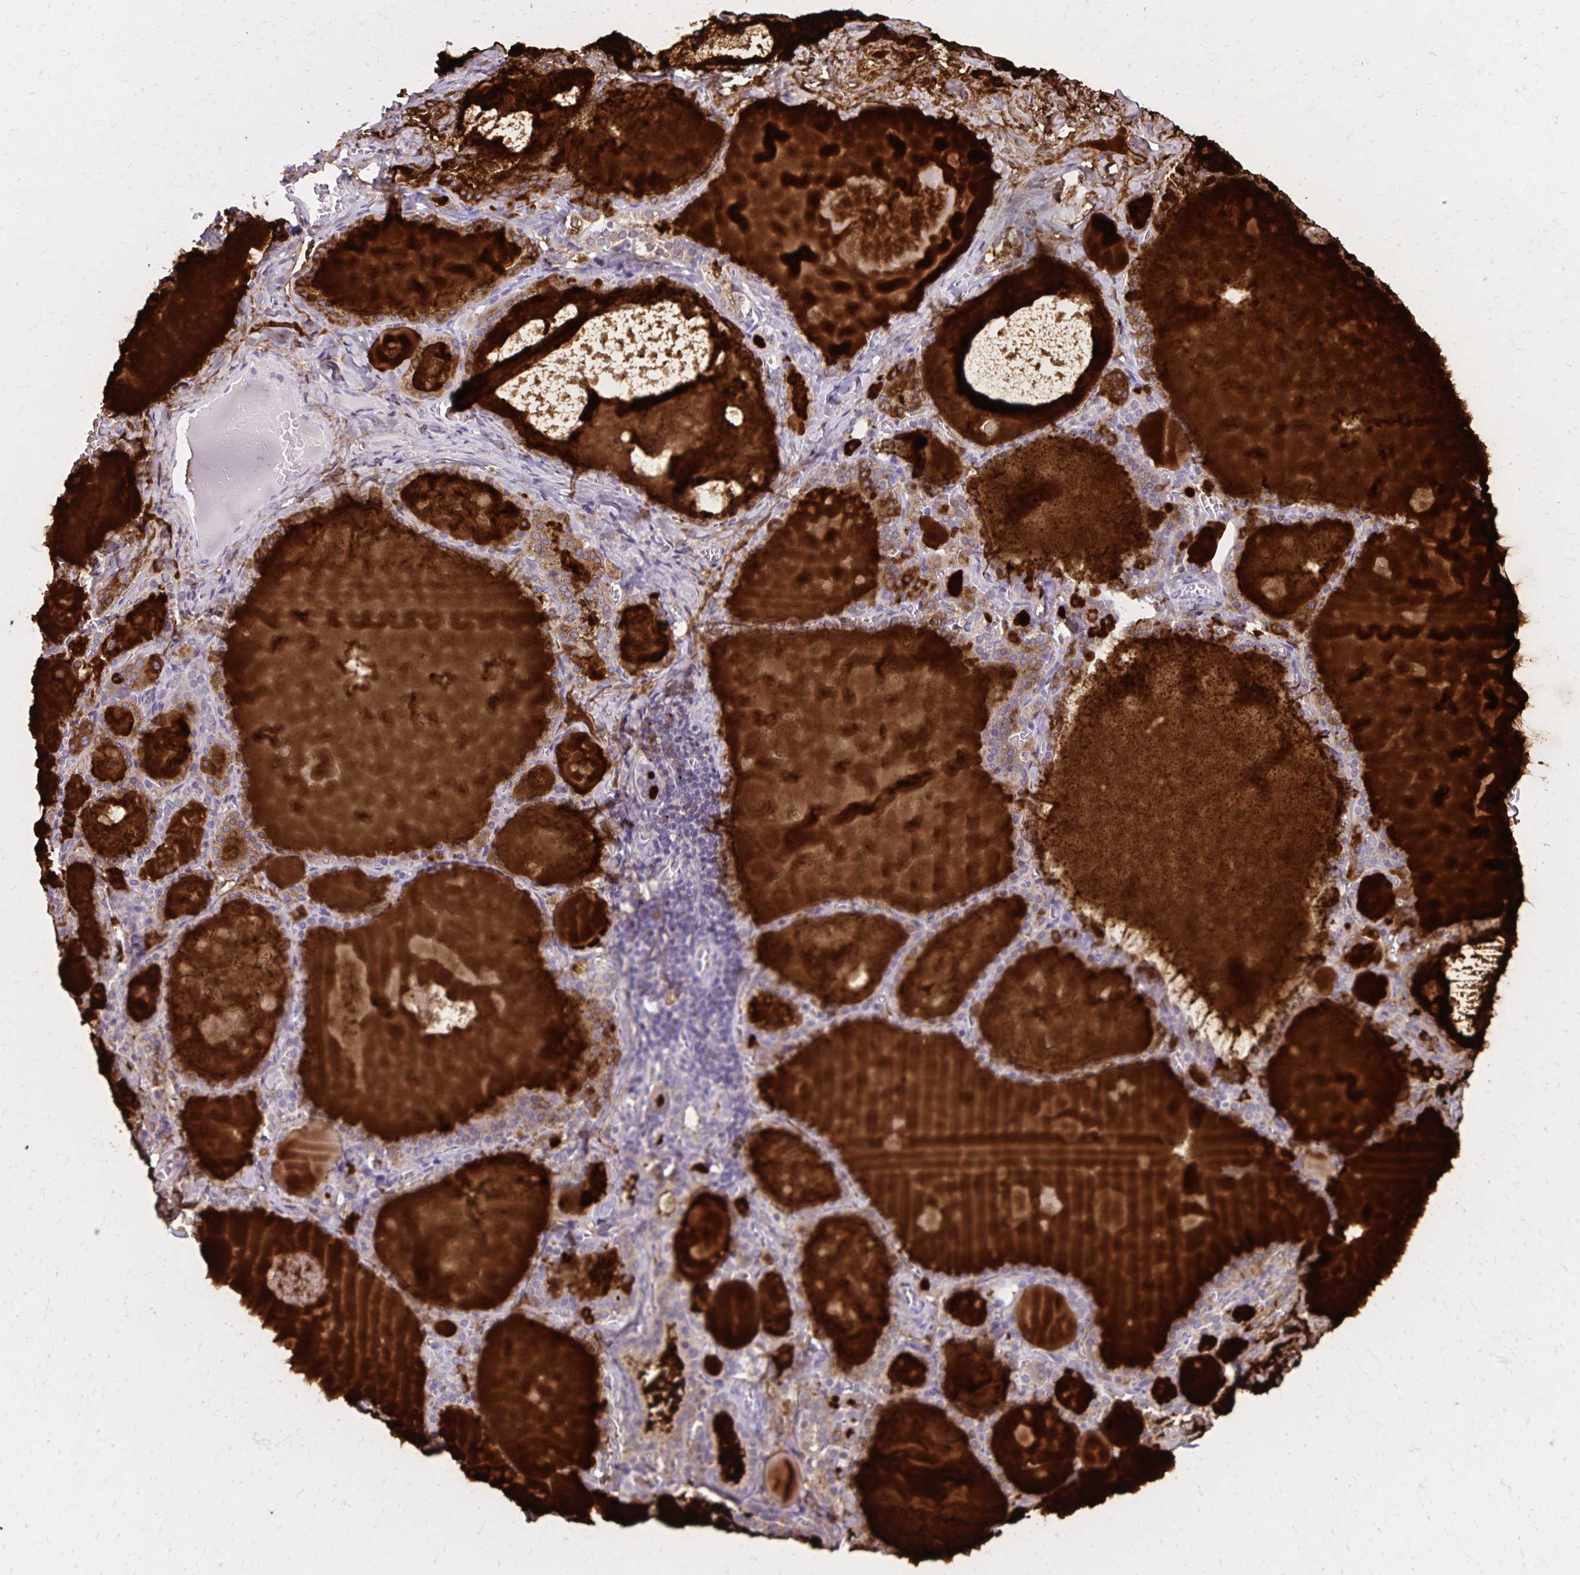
{"staining": {"intensity": "weak", "quantity": "<25%", "location": "cytoplasmic/membranous"}, "tissue": "thyroid gland", "cell_type": "Glandular cells", "image_type": "normal", "snomed": [{"axis": "morphology", "description": "Normal tissue, NOS"}, {"axis": "topography", "description": "Thyroid gland"}], "caption": "Thyroid gland was stained to show a protein in brown. There is no significant expression in glandular cells. (DAB immunohistochemistry (IHC) visualized using brightfield microscopy, high magnification).", "gene": "FAM166C", "patient": {"sex": "male", "age": 56}}